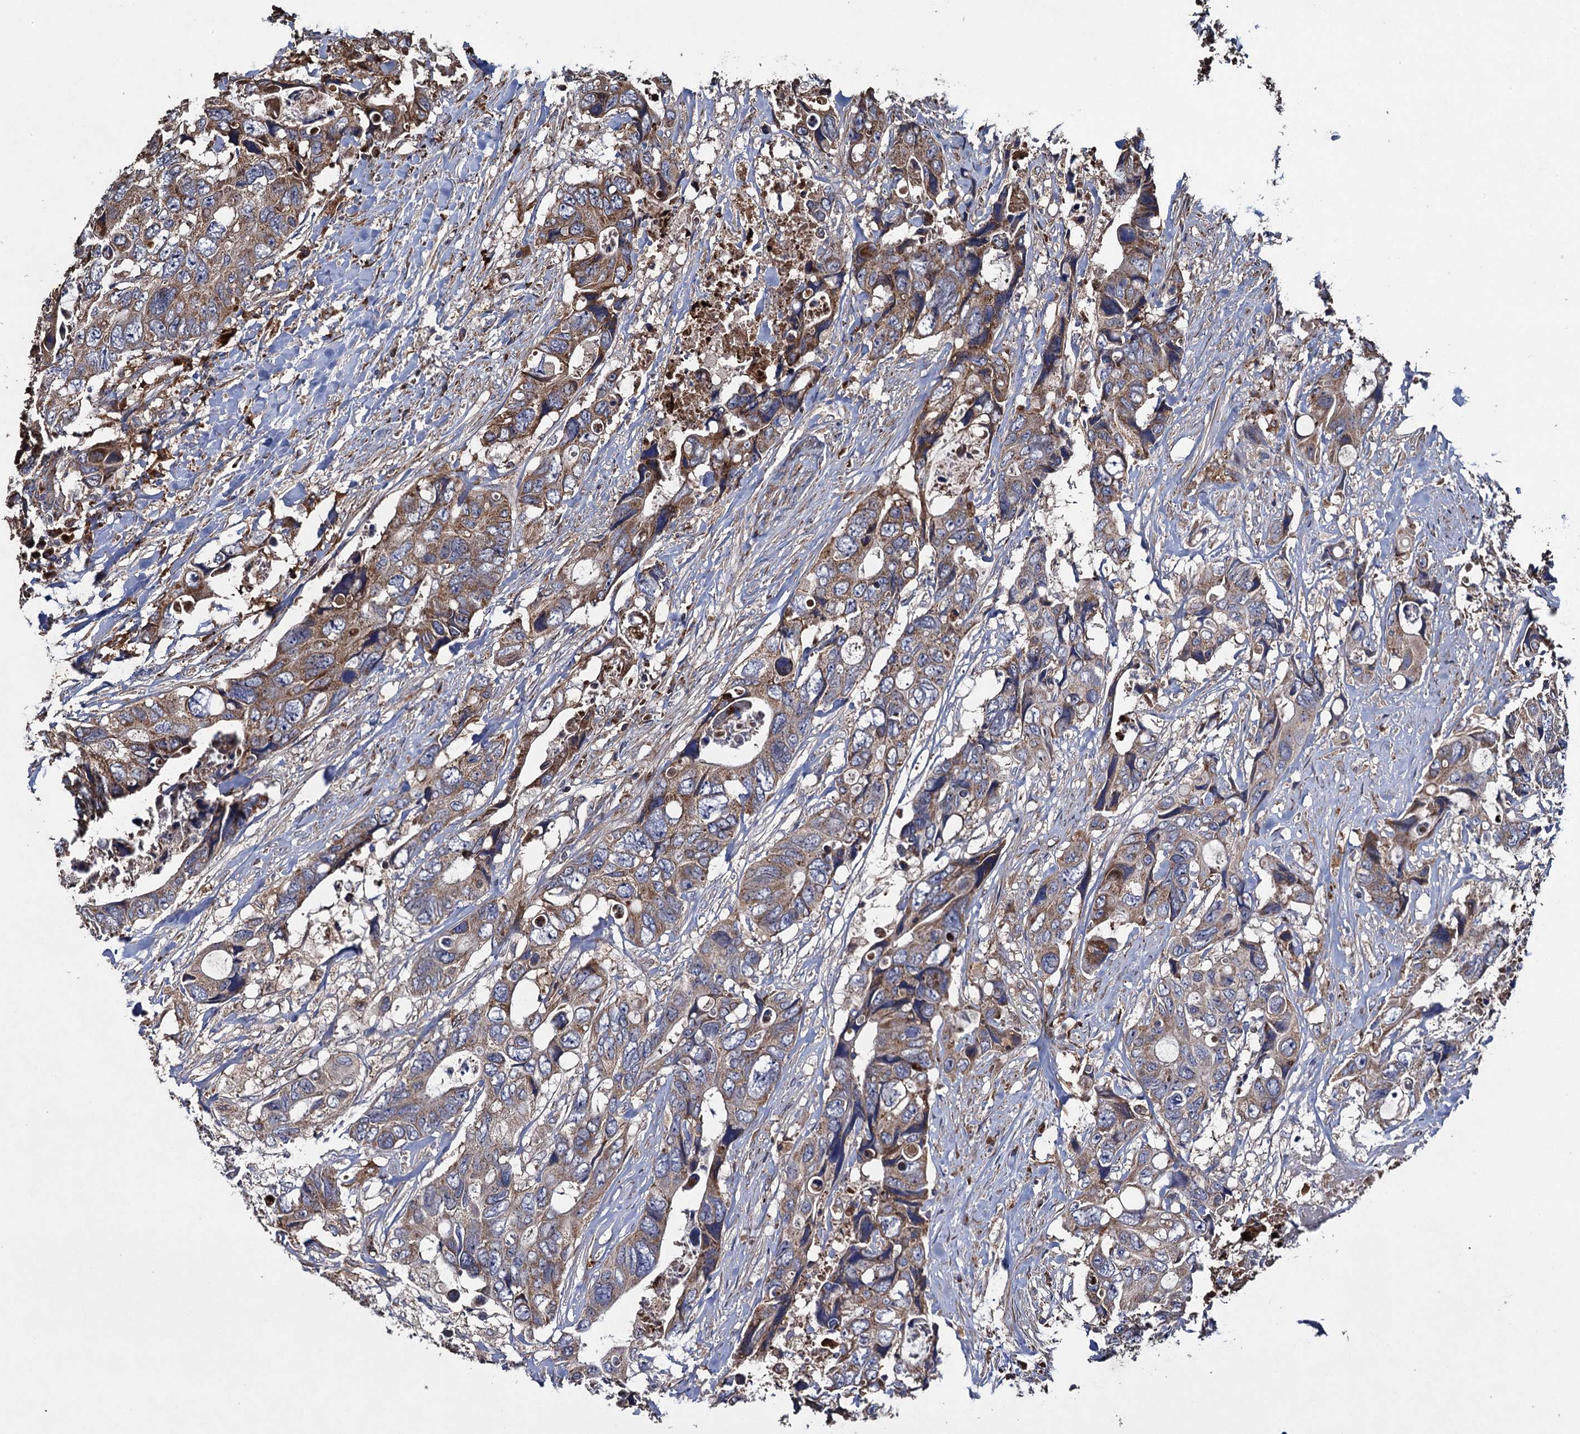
{"staining": {"intensity": "moderate", "quantity": ">75%", "location": "cytoplasmic/membranous"}, "tissue": "colorectal cancer", "cell_type": "Tumor cells", "image_type": "cancer", "snomed": [{"axis": "morphology", "description": "Adenocarcinoma, NOS"}, {"axis": "topography", "description": "Rectum"}], "caption": "DAB (3,3'-diaminobenzidine) immunohistochemical staining of colorectal cancer reveals moderate cytoplasmic/membranous protein positivity in about >75% of tumor cells. Using DAB (brown) and hematoxylin (blue) stains, captured at high magnification using brightfield microscopy.", "gene": "TXNDC11", "patient": {"sex": "male", "age": 57}}